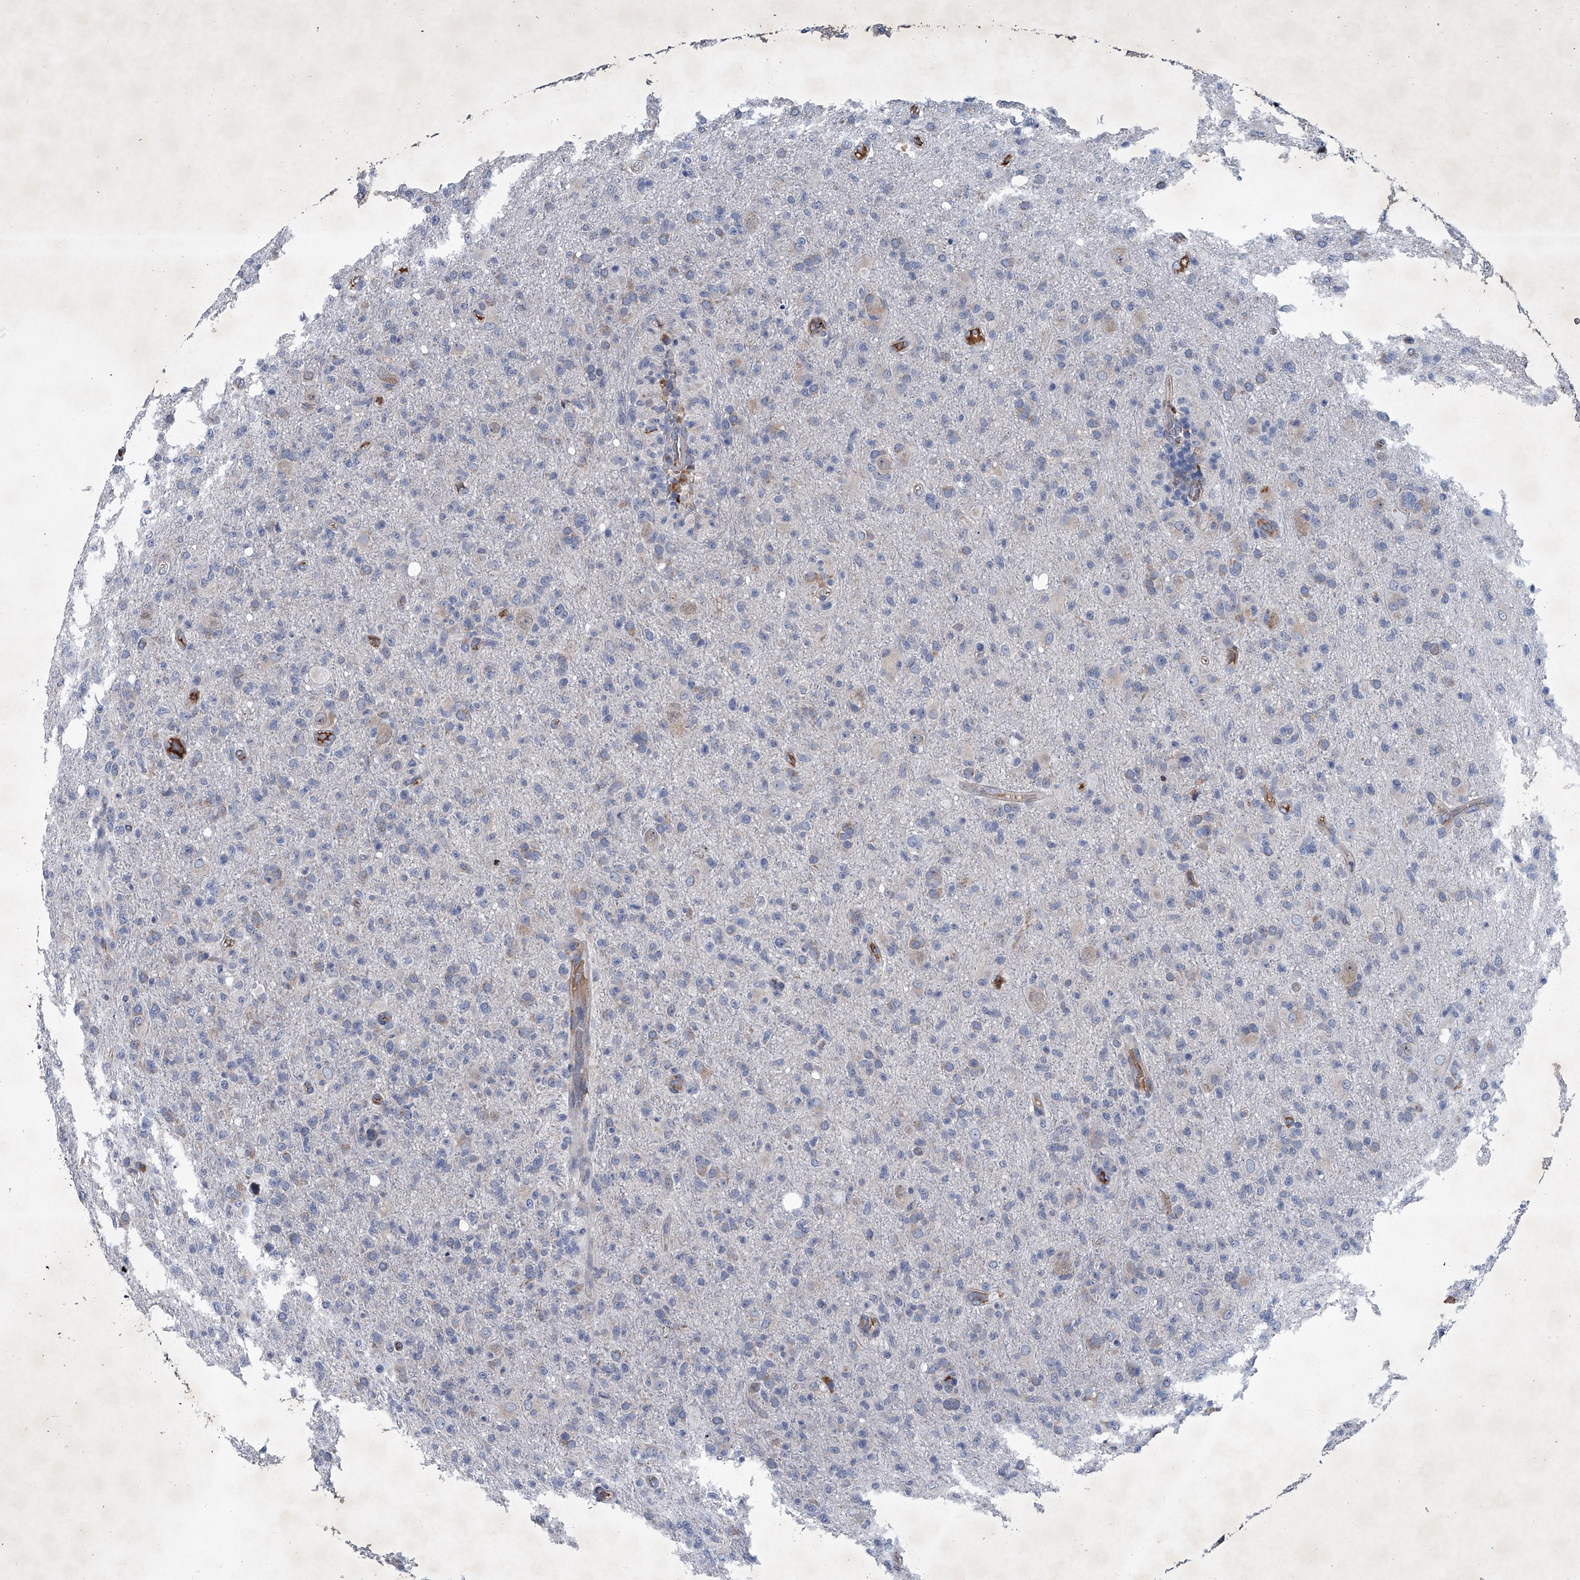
{"staining": {"intensity": "negative", "quantity": "none", "location": "none"}, "tissue": "glioma", "cell_type": "Tumor cells", "image_type": "cancer", "snomed": [{"axis": "morphology", "description": "Glioma, malignant, High grade"}, {"axis": "topography", "description": "Brain"}], "caption": "DAB (3,3'-diaminobenzidine) immunohistochemical staining of malignant glioma (high-grade) displays no significant positivity in tumor cells. The staining was performed using DAB (3,3'-diaminobenzidine) to visualize the protein expression in brown, while the nuclei were stained in blue with hematoxylin (Magnification: 20x).", "gene": "ABCG1", "patient": {"sex": "female", "age": 57}}